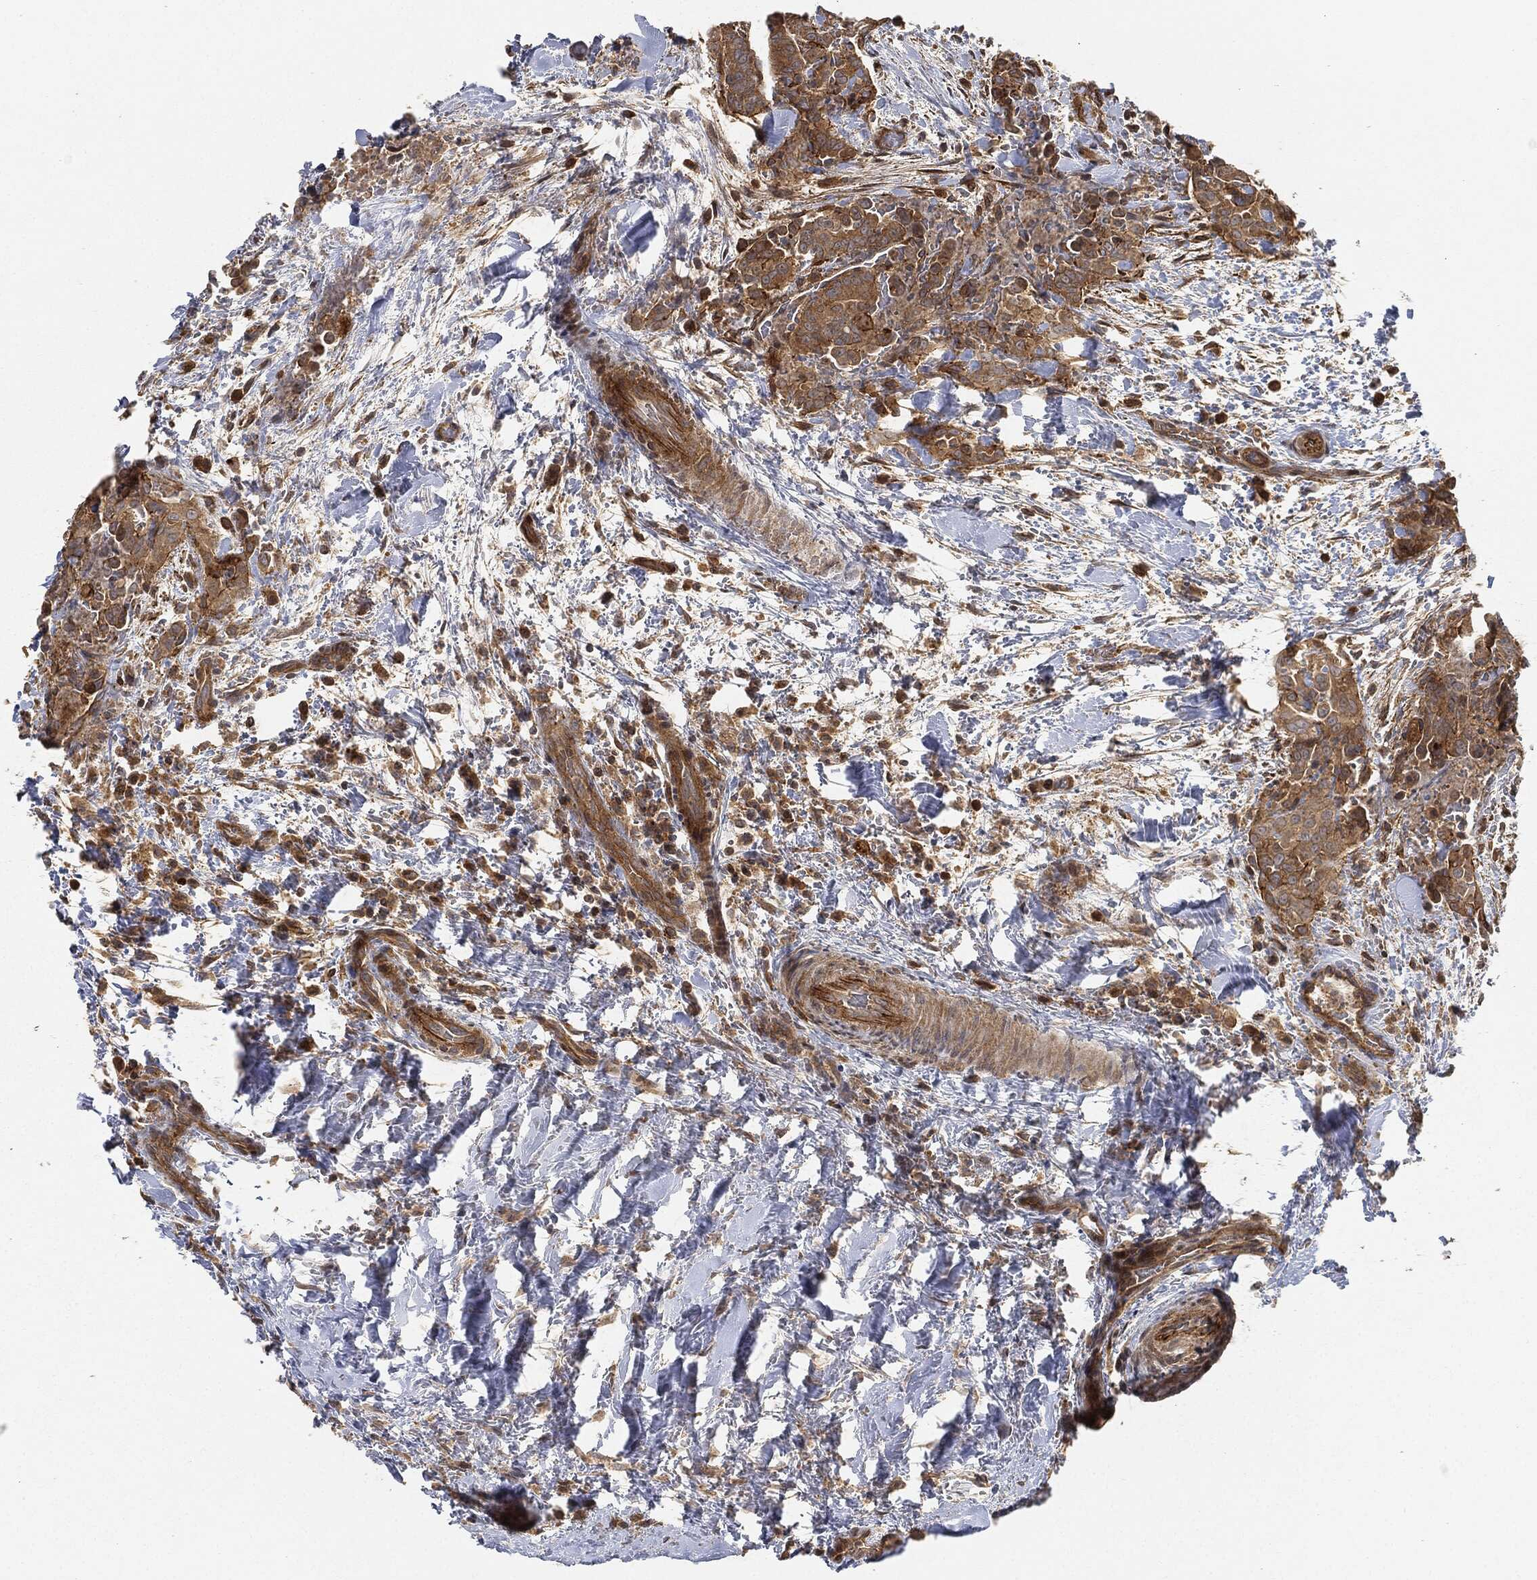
{"staining": {"intensity": "strong", "quantity": "<25%", "location": "cytoplasmic/membranous"}, "tissue": "thyroid cancer", "cell_type": "Tumor cells", "image_type": "cancer", "snomed": [{"axis": "morphology", "description": "Papillary adenocarcinoma, NOS"}, {"axis": "topography", "description": "Thyroid gland"}], "caption": "Immunohistochemistry (IHC) (DAB (3,3'-diaminobenzidine)) staining of thyroid cancer demonstrates strong cytoplasmic/membranous protein positivity in approximately <25% of tumor cells.", "gene": "TPT1", "patient": {"sex": "male", "age": 61}}